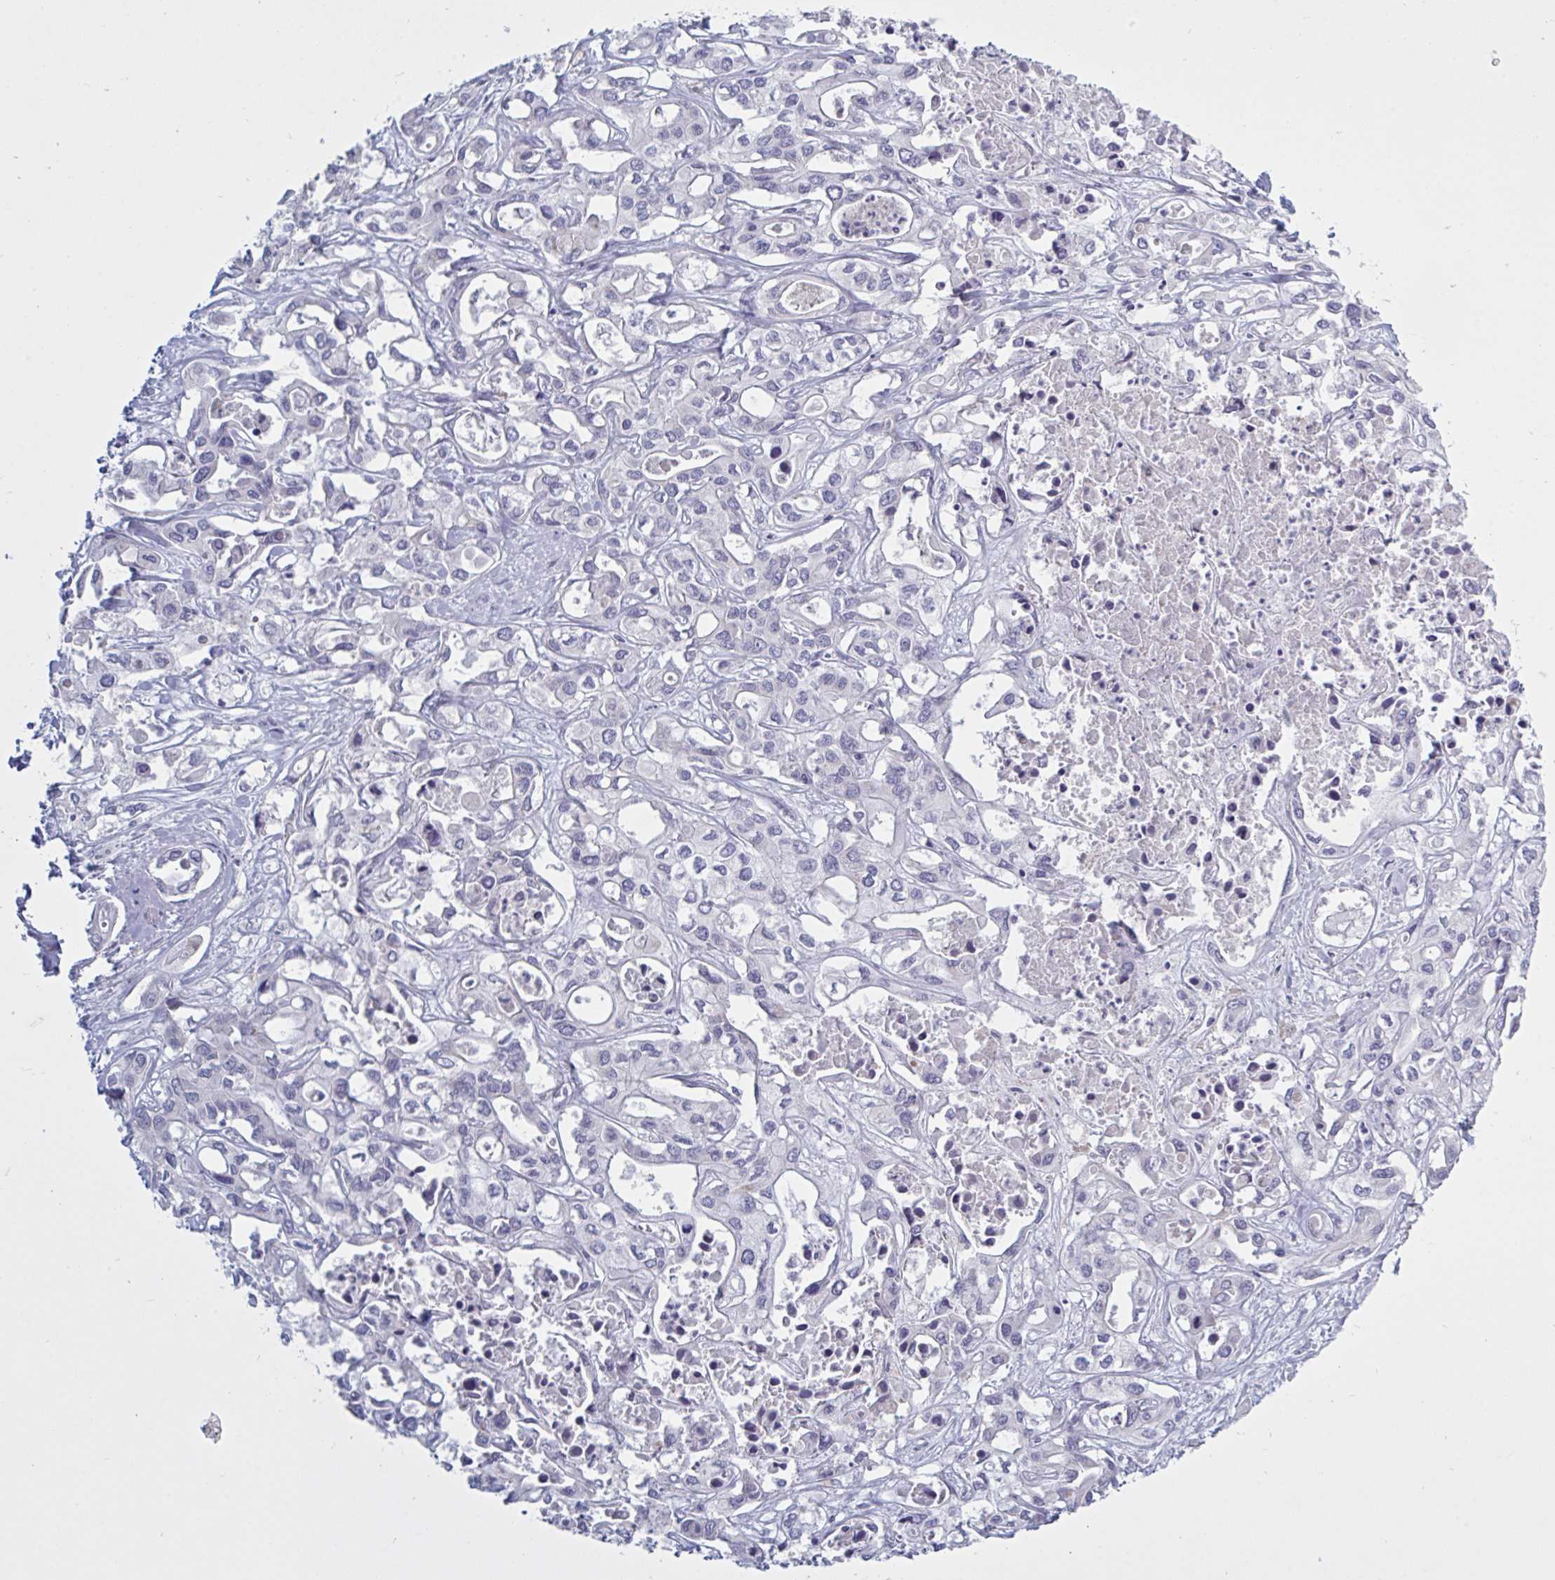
{"staining": {"intensity": "negative", "quantity": "none", "location": "none"}, "tissue": "liver cancer", "cell_type": "Tumor cells", "image_type": "cancer", "snomed": [{"axis": "morphology", "description": "Cholangiocarcinoma"}, {"axis": "topography", "description": "Liver"}], "caption": "Liver cancer (cholangiocarcinoma) was stained to show a protein in brown. There is no significant staining in tumor cells.", "gene": "NDUFC2", "patient": {"sex": "female", "age": 64}}